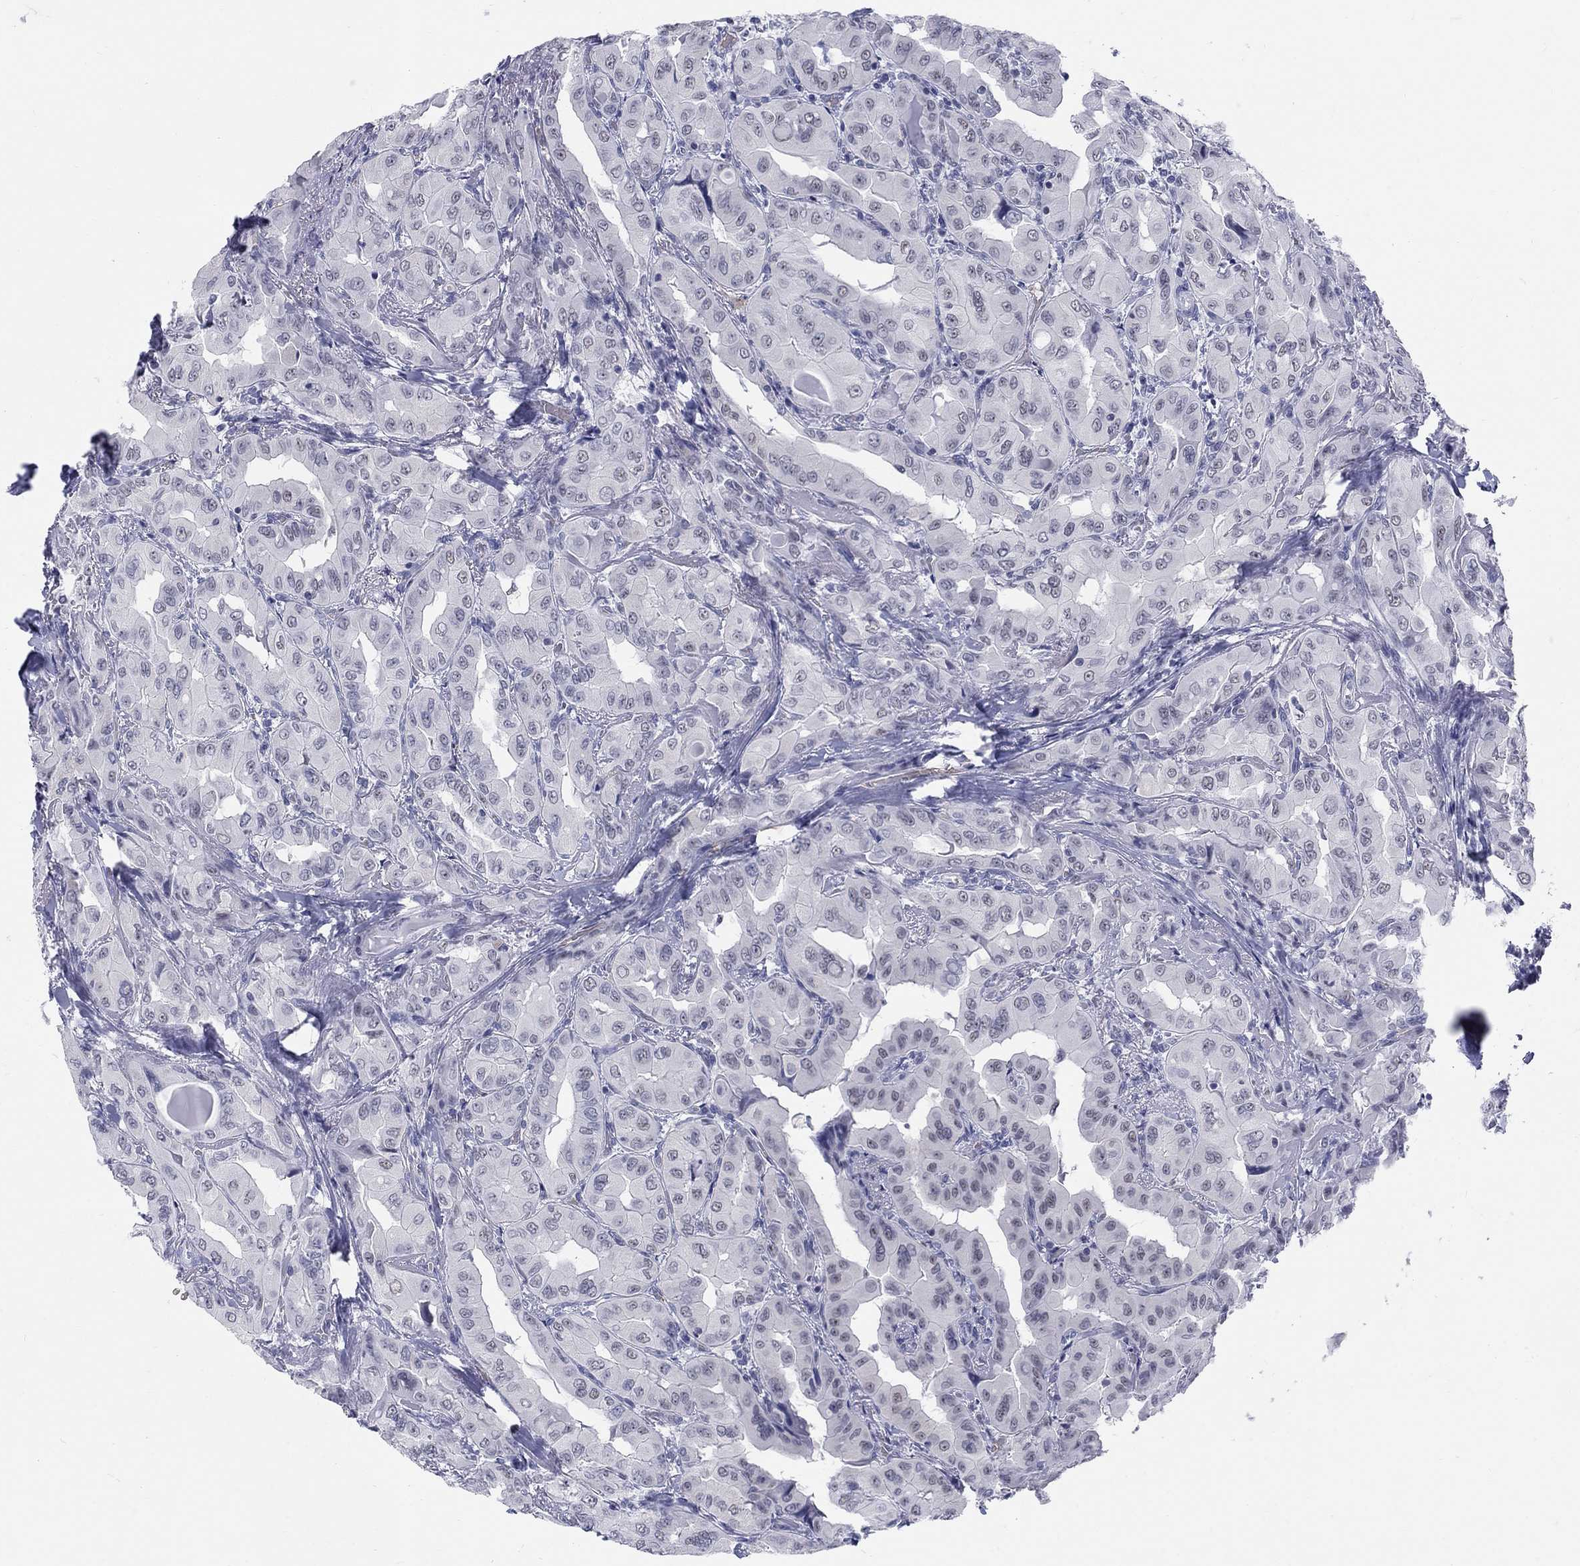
{"staining": {"intensity": "weak", "quantity": "<25%", "location": "nuclear"}, "tissue": "thyroid cancer", "cell_type": "Tumor cells", "image_type": "cancer", "snomed": [{"axis": "morphology", "description": "Normal tissue, NOS"}, {"axis": "morphology", "description": "Papillary adenocarcinoma, NOS"}, {"axis": "topography", "description": "Thyroid gland"}], "caption": "DAB immunohistochemical staining of human papillary adenocarcinoma (thyroid) reveals no significant positivity in tumor cells. Nuclei are stained in blue.", "gene": "DMTN", "patient": {"sex": "female", "age": 66}}